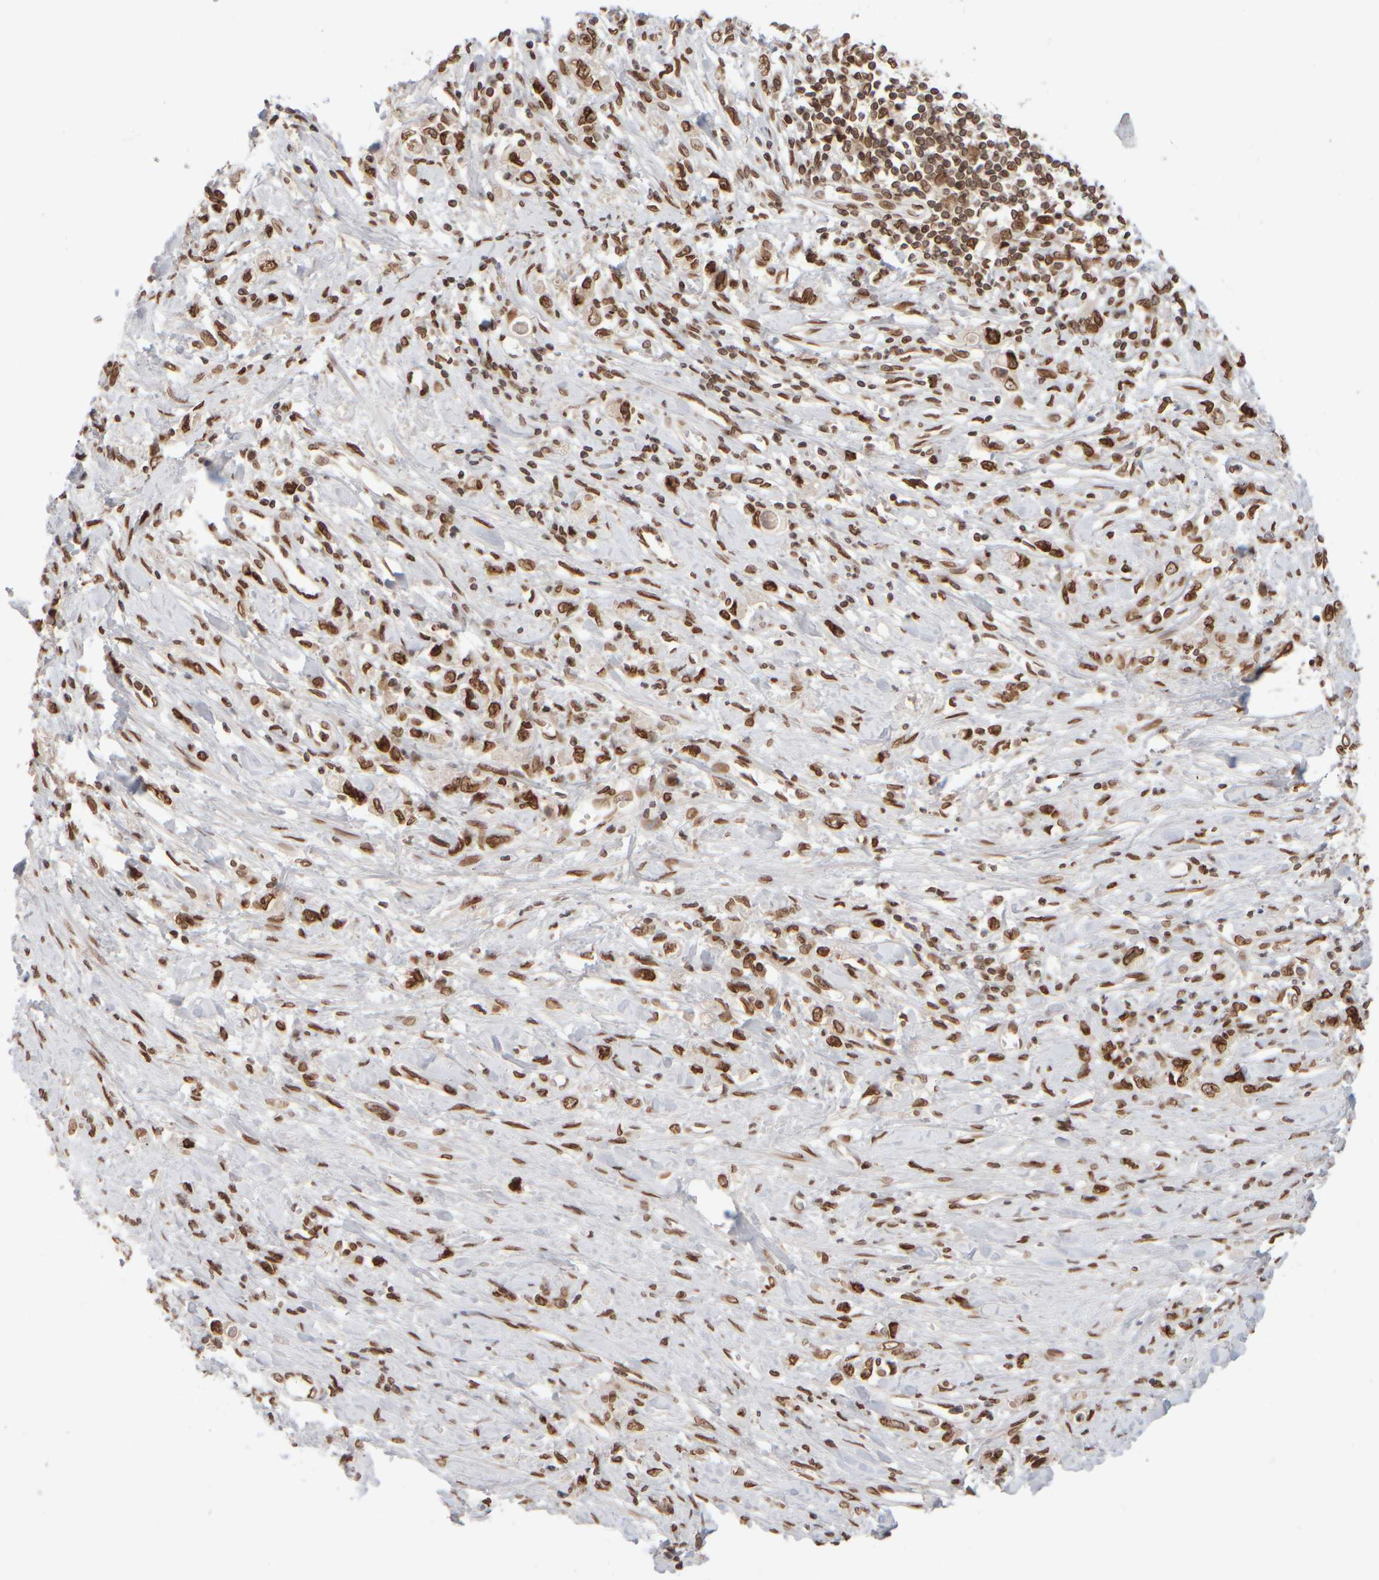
{"staining": {"intensity": "moderate", "quantity": ">75%", "location": "cytoplasmic/membranous,nuclear"}, "tissue": "stomach cancer", "cell_type": "Tumor cells", "image_type": "cancer", "snomed": [{"axis": "morphology", "description": "Adenocarcinoma, NOS"}, {"axis": "topography", "description": "Stomach"}], "caption": "This is a micrograph of IHC staining of stomach cancer, which shows moderate positivity in the cytoplasmic/membranous and nuclear of tumor cells.", "gene": "ZC3HC1", "patient": {"sex": "female", "age": 76}}